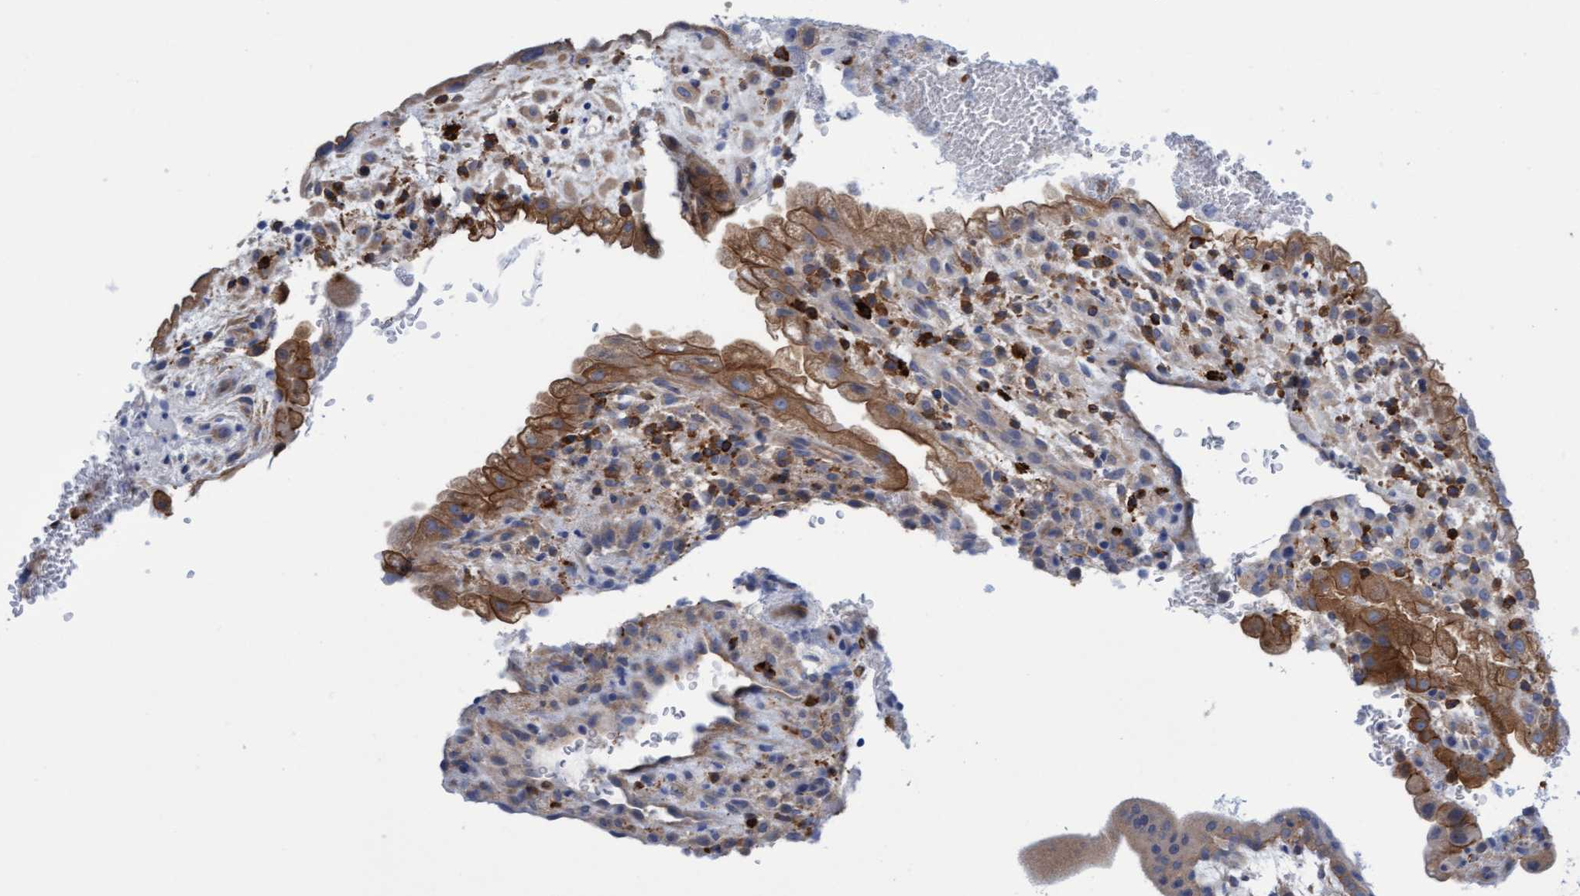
{"staining": {"intensity": "weak", "quantity": "25%-75%", "location": "cytoplasmic/membranous"}, "tissue": "placenta", "cell_type": "Trophoblastic cells", "image_type": "normal", "snomed": [{"axis": "morphology", "description": "Normal tissue, NOS"}, {"axis": "topography", "description": "Placenta"}], "caption": "This histopathology image demonstrates immunohistochemistry (IHC) staining of normal placenta, with low weak cytoplasmic/membranous staining in approximately 25%-75% of trophoblastic cells.", "gene": "FNBP1", "patient": {"sex": "female", "age": 35}}